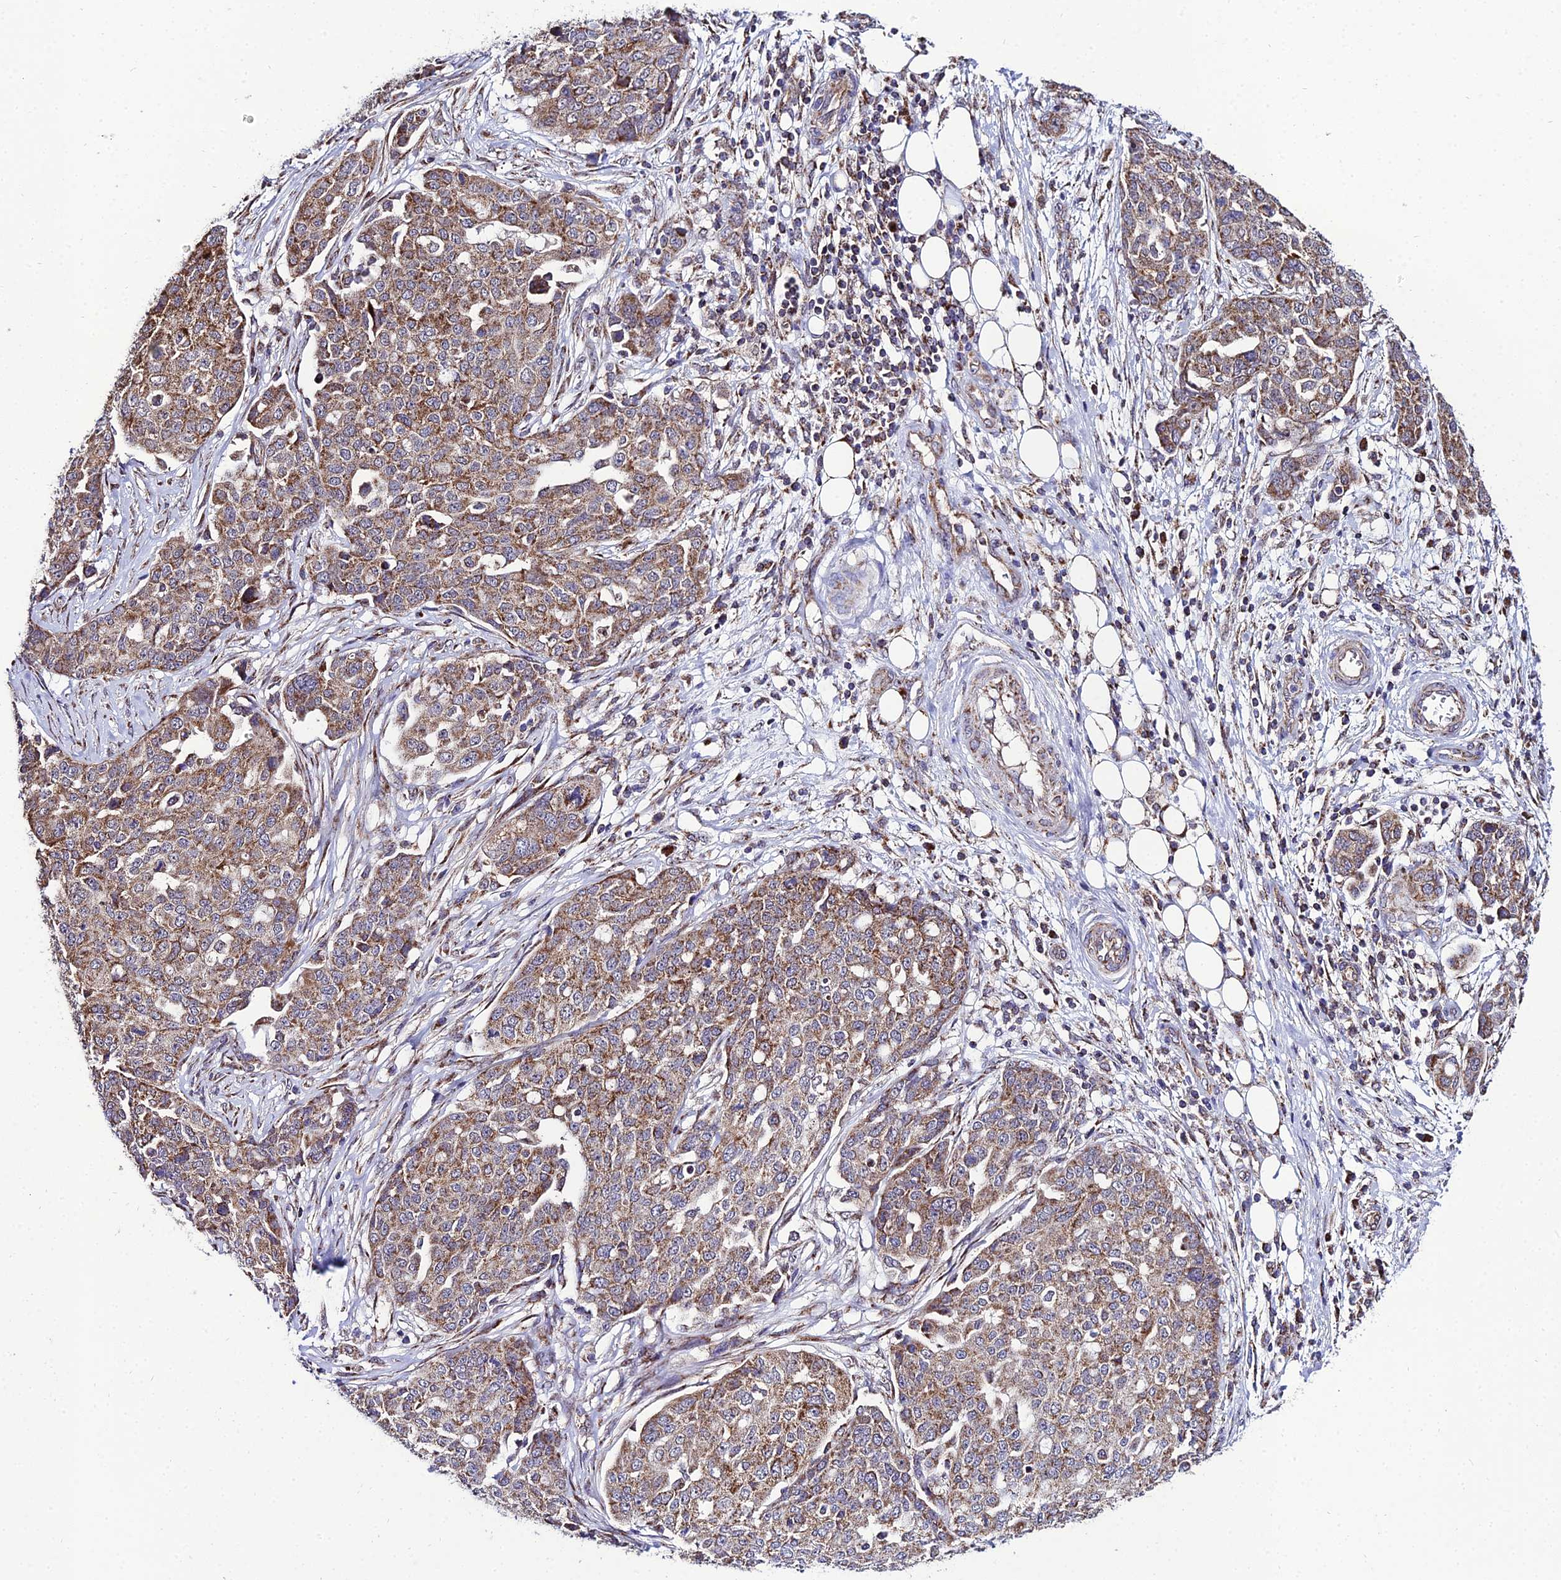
{"staining": {"intensity": "moderate", "quantity": ">75%", "location": "cytoplasmic/membranous"}, "tissue": "ovarian cancer", "cell_type": "Tumor cells", "image_type": "cancer", "snomed": [{"axis": "morphology", "description": "Cystadenocarcinoma, serous, NOS"}, {"axis": "topography", "description": "Soft tissue"}, {"axis": "topography", "description": "Ovary"}], "caption": "The micrograph shows a brown stain indicating the presence of a protein in the cytoplasmic/membranous of tumor cells in ovarian serous cystadenocarcinoma.", "gene": "PSMD2", "patient": {"sex": "female", "age": 57}}